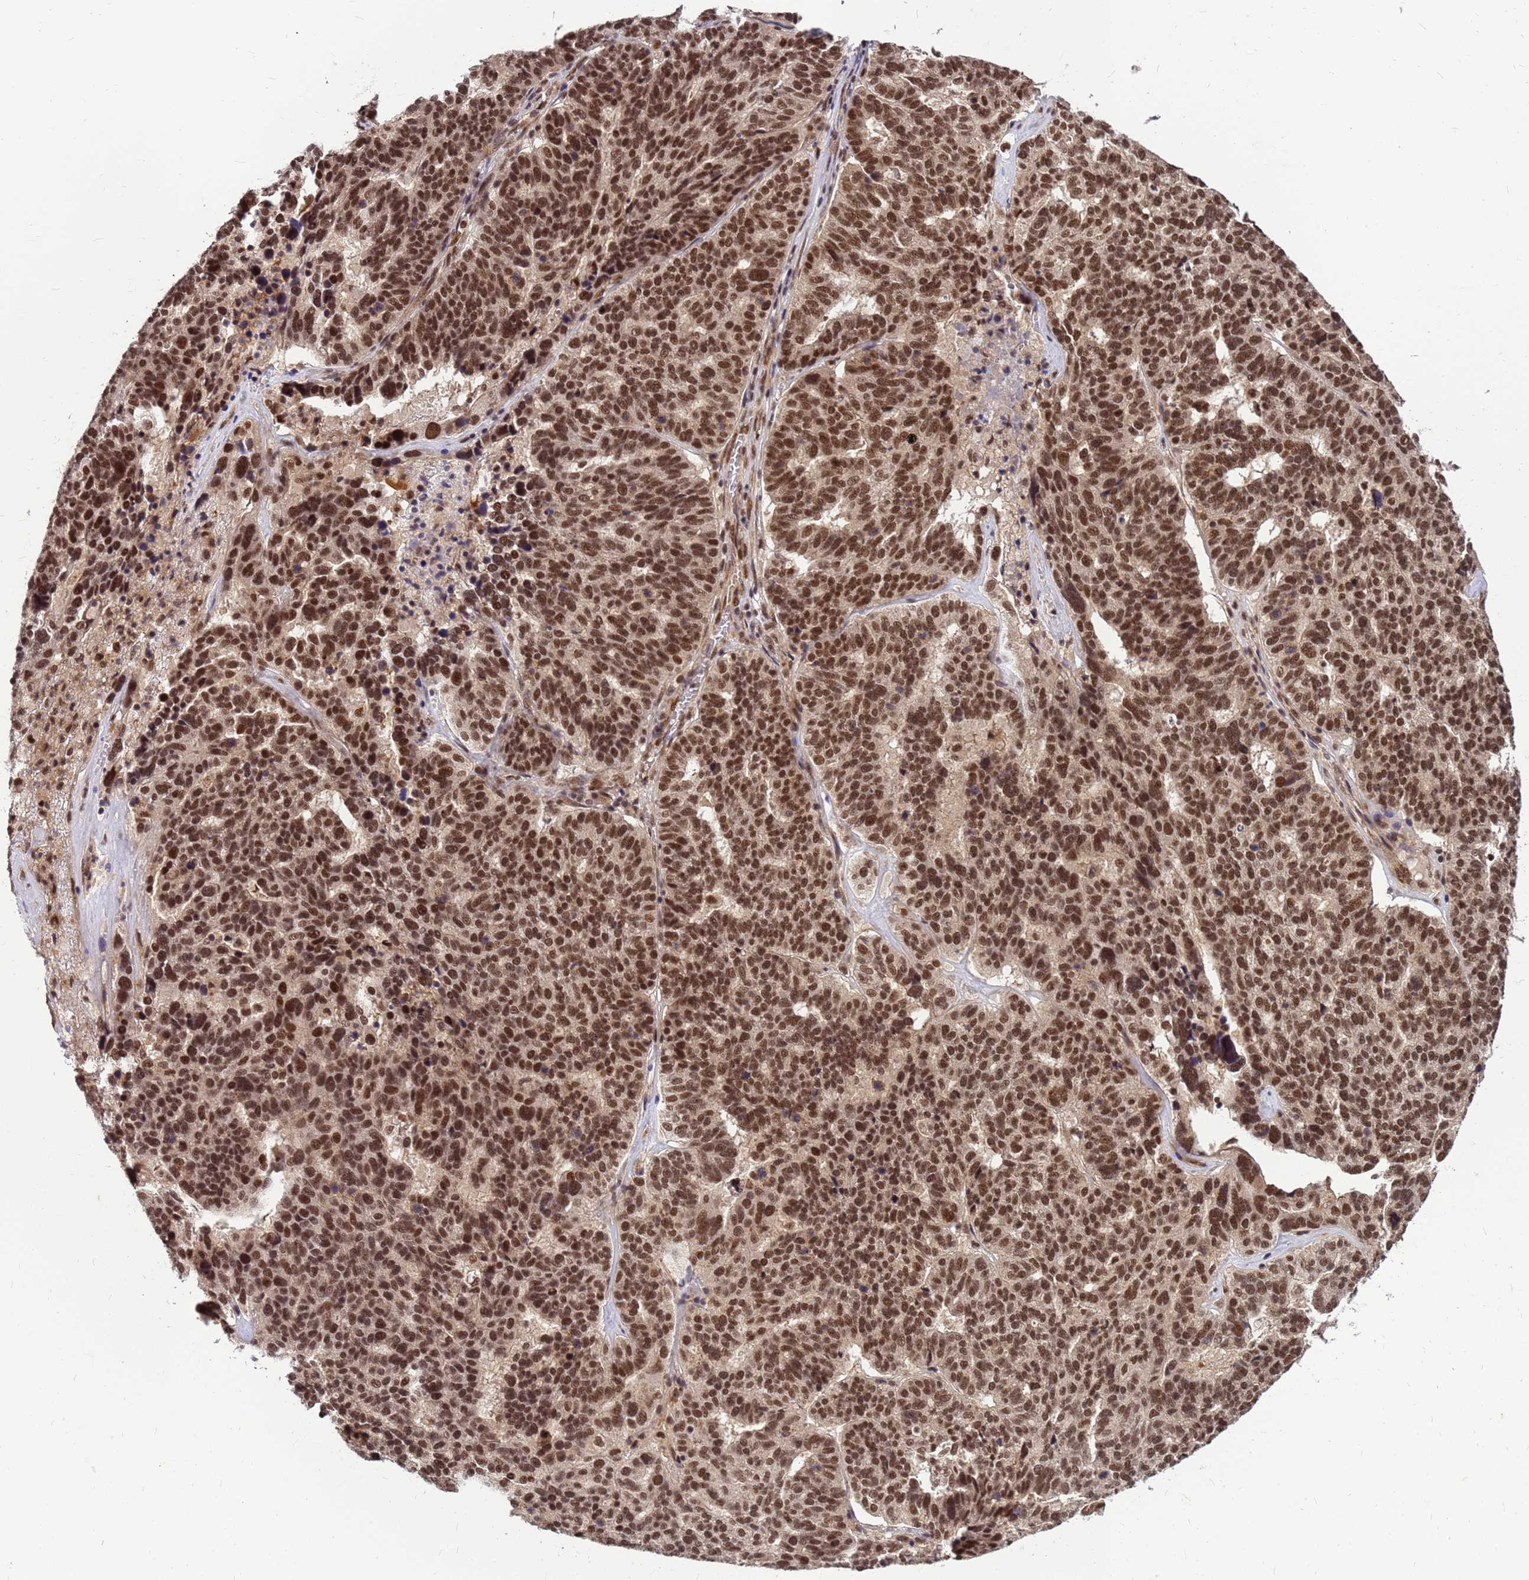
{"staining": {"intensity": "strong", "quantity": ">75%", "location": "nuclear"}, "tissue": "ovarian cancer", "cell_type": "Tumor cells", "image_type": "cancer", "snomed": [{"axis": "morphology", "description": "Cystadenocarcinoma, serous, NOS"}, {"axis": "topography", "description": "Ovary"}], "caption": "This is an image of immunohistochemistry (IHC) staining of serous cystadenocarcinoma (ovarian), which shows strong staining in the nuclear of tumor cells.", "gene": "NCBP2", "patient": {"sex": "female", "age": 59}}